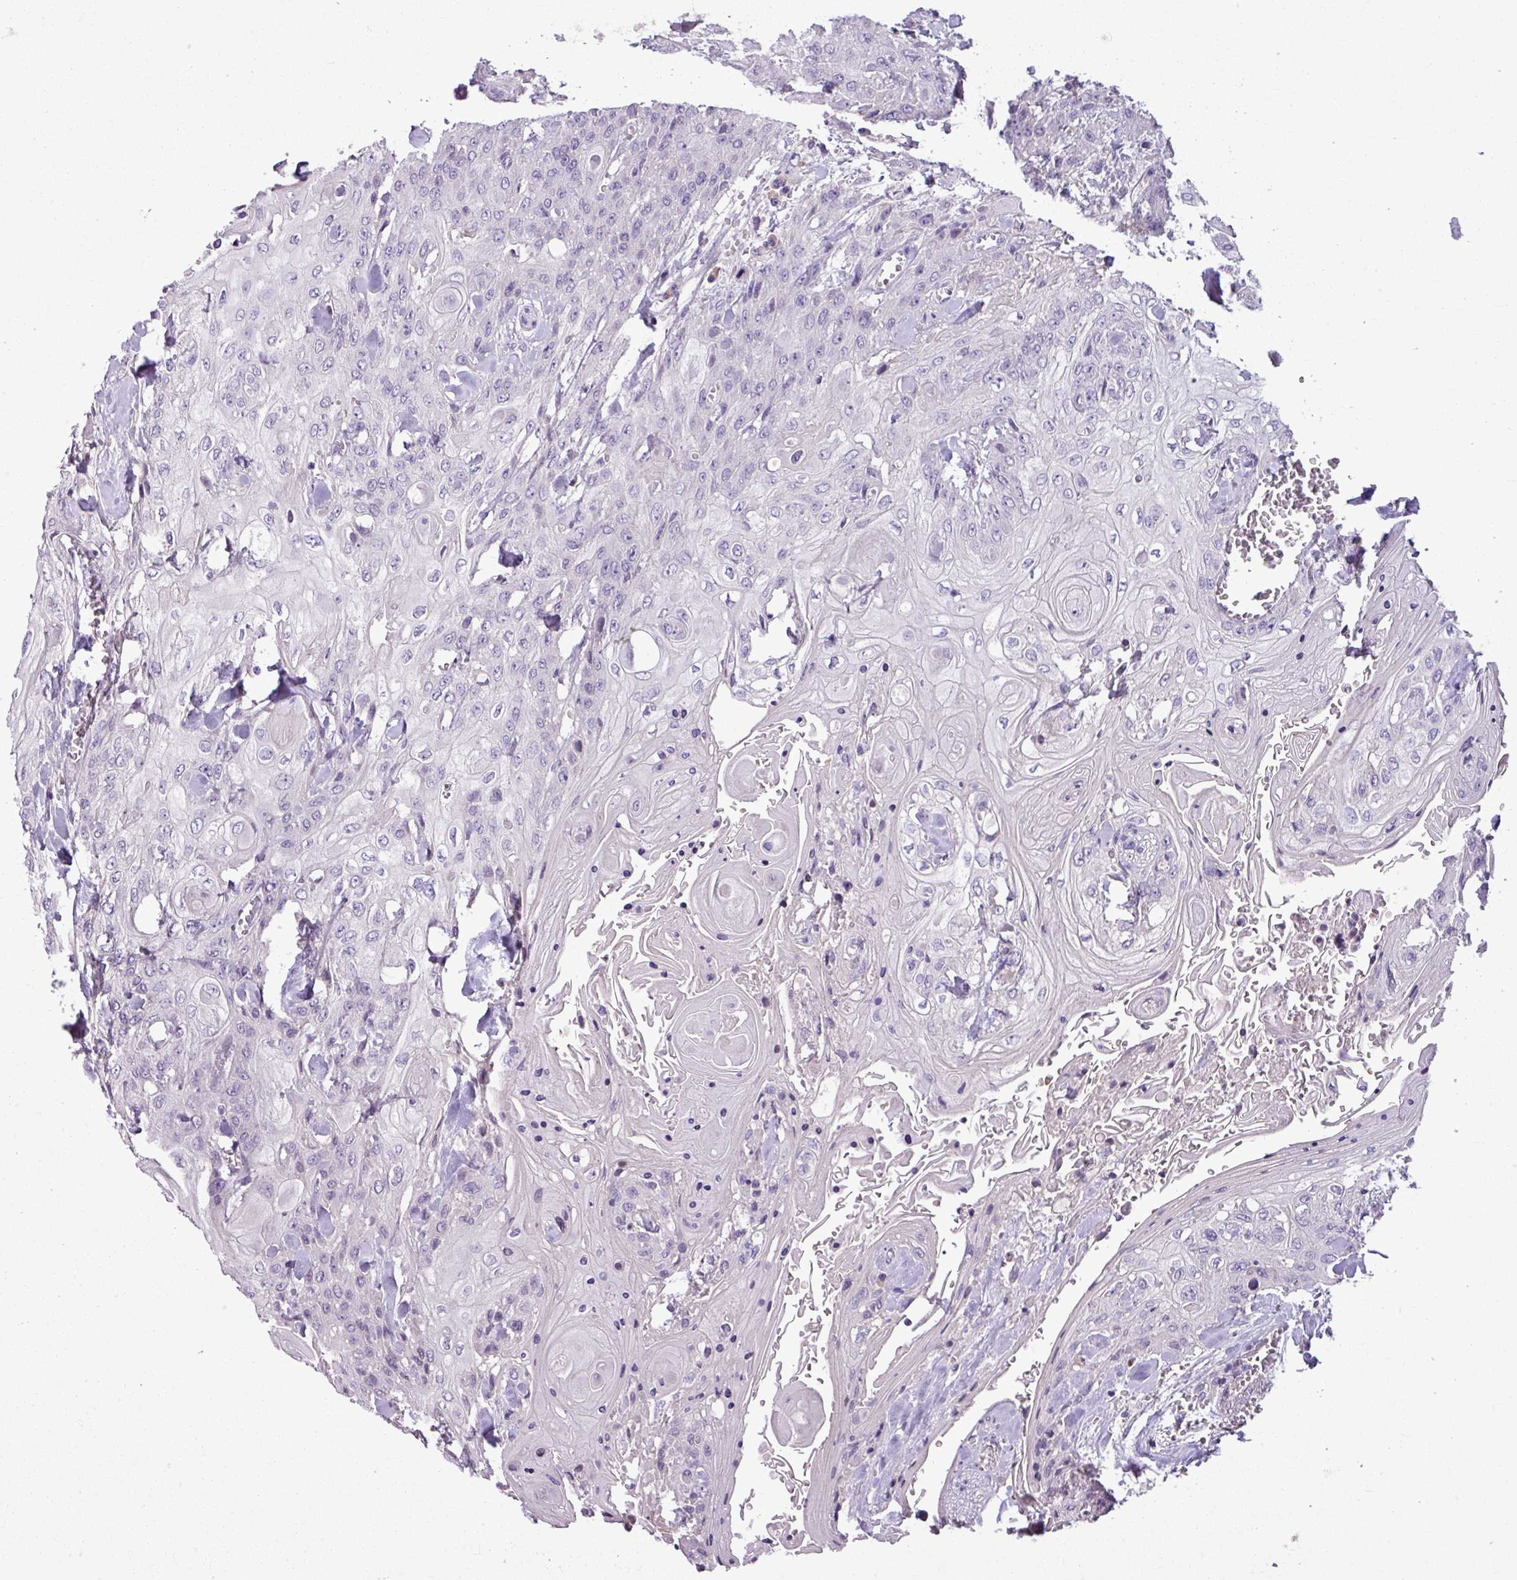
{"staining": {"intensity": "negative", "quantity": "none", "location": "none"}, "tissue": "head and neck cancer", "cell_type": "Tumor cells", "image_type": "cancer", "snomed": [{"axis": "morphology", "description": "Squamous cell carcinoma, NOS"}, {"axis": "topography", "description": "Head-Neck"}], "caption": "Immunohistochemistry (IHC) image of head and neck cancer stained for a protein (brown), which reveals no expression in tumor cells.", "gene": "IL17A", "patient": {"sex": "female", "age": 43}}